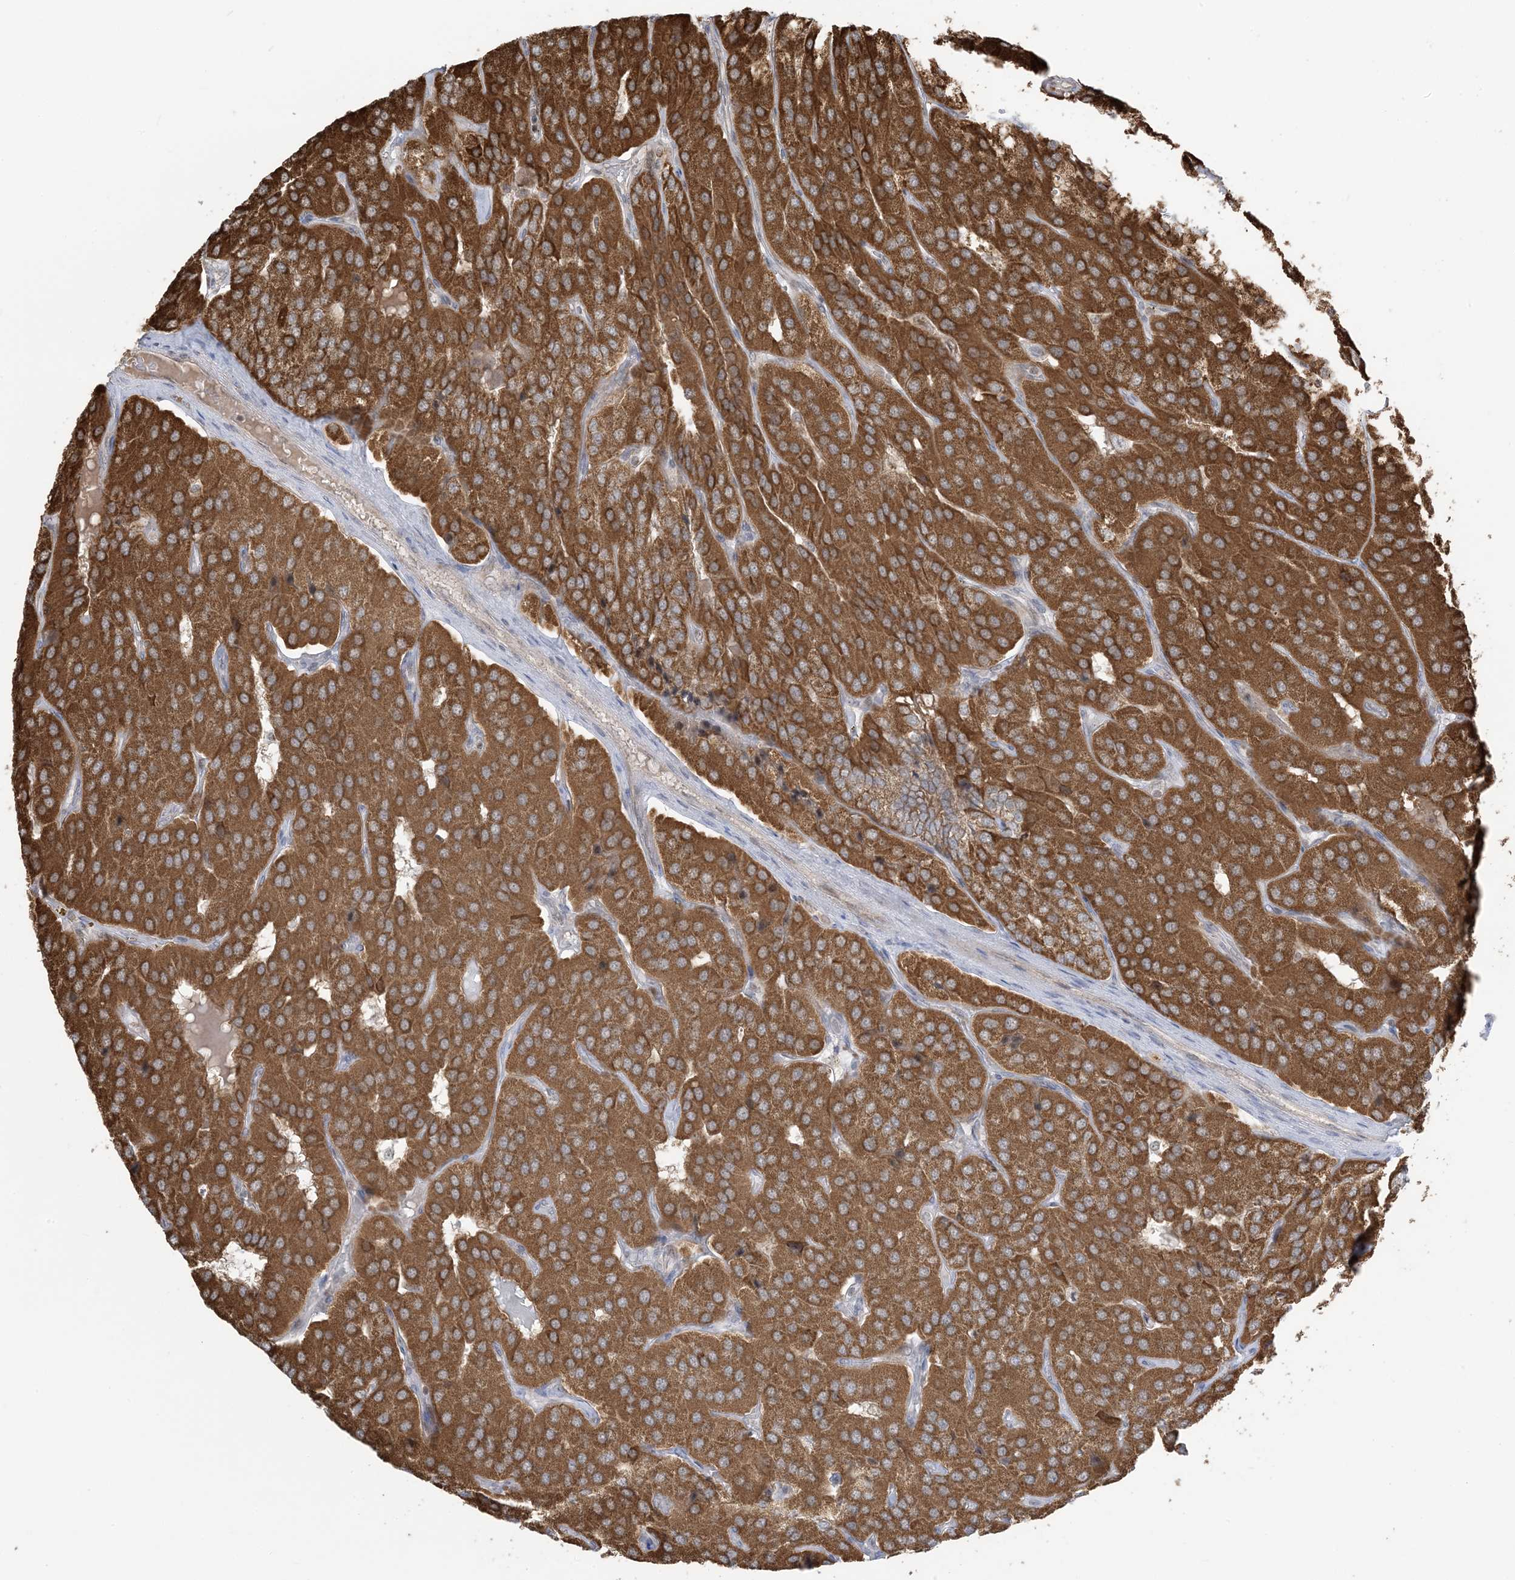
{"staining": {"intensity": "strong", "quantity": ">75%", "location": "cytoplasmic/membranous"}, "tissue": "parathyroid gland", "cell_type": "Glandular cells", "image_type": "normal", "snomed": [{"axis": "morphology", "description": "Normal tissue, NOS"}, {"axis": "morphology", "description": "Adenoma, NOS"}, {"axis": "topography", "description": "Parathyroid gland"}], "caption": "Immunohistochemical staining of unremarkable human parathyroid gland demonstrates high levels of strong cytoplasmic/membranous expression in approximately >75% of glandular cells.", "gene": "MAPKBP1", "patient": {"sex": "female", "age": 86}}